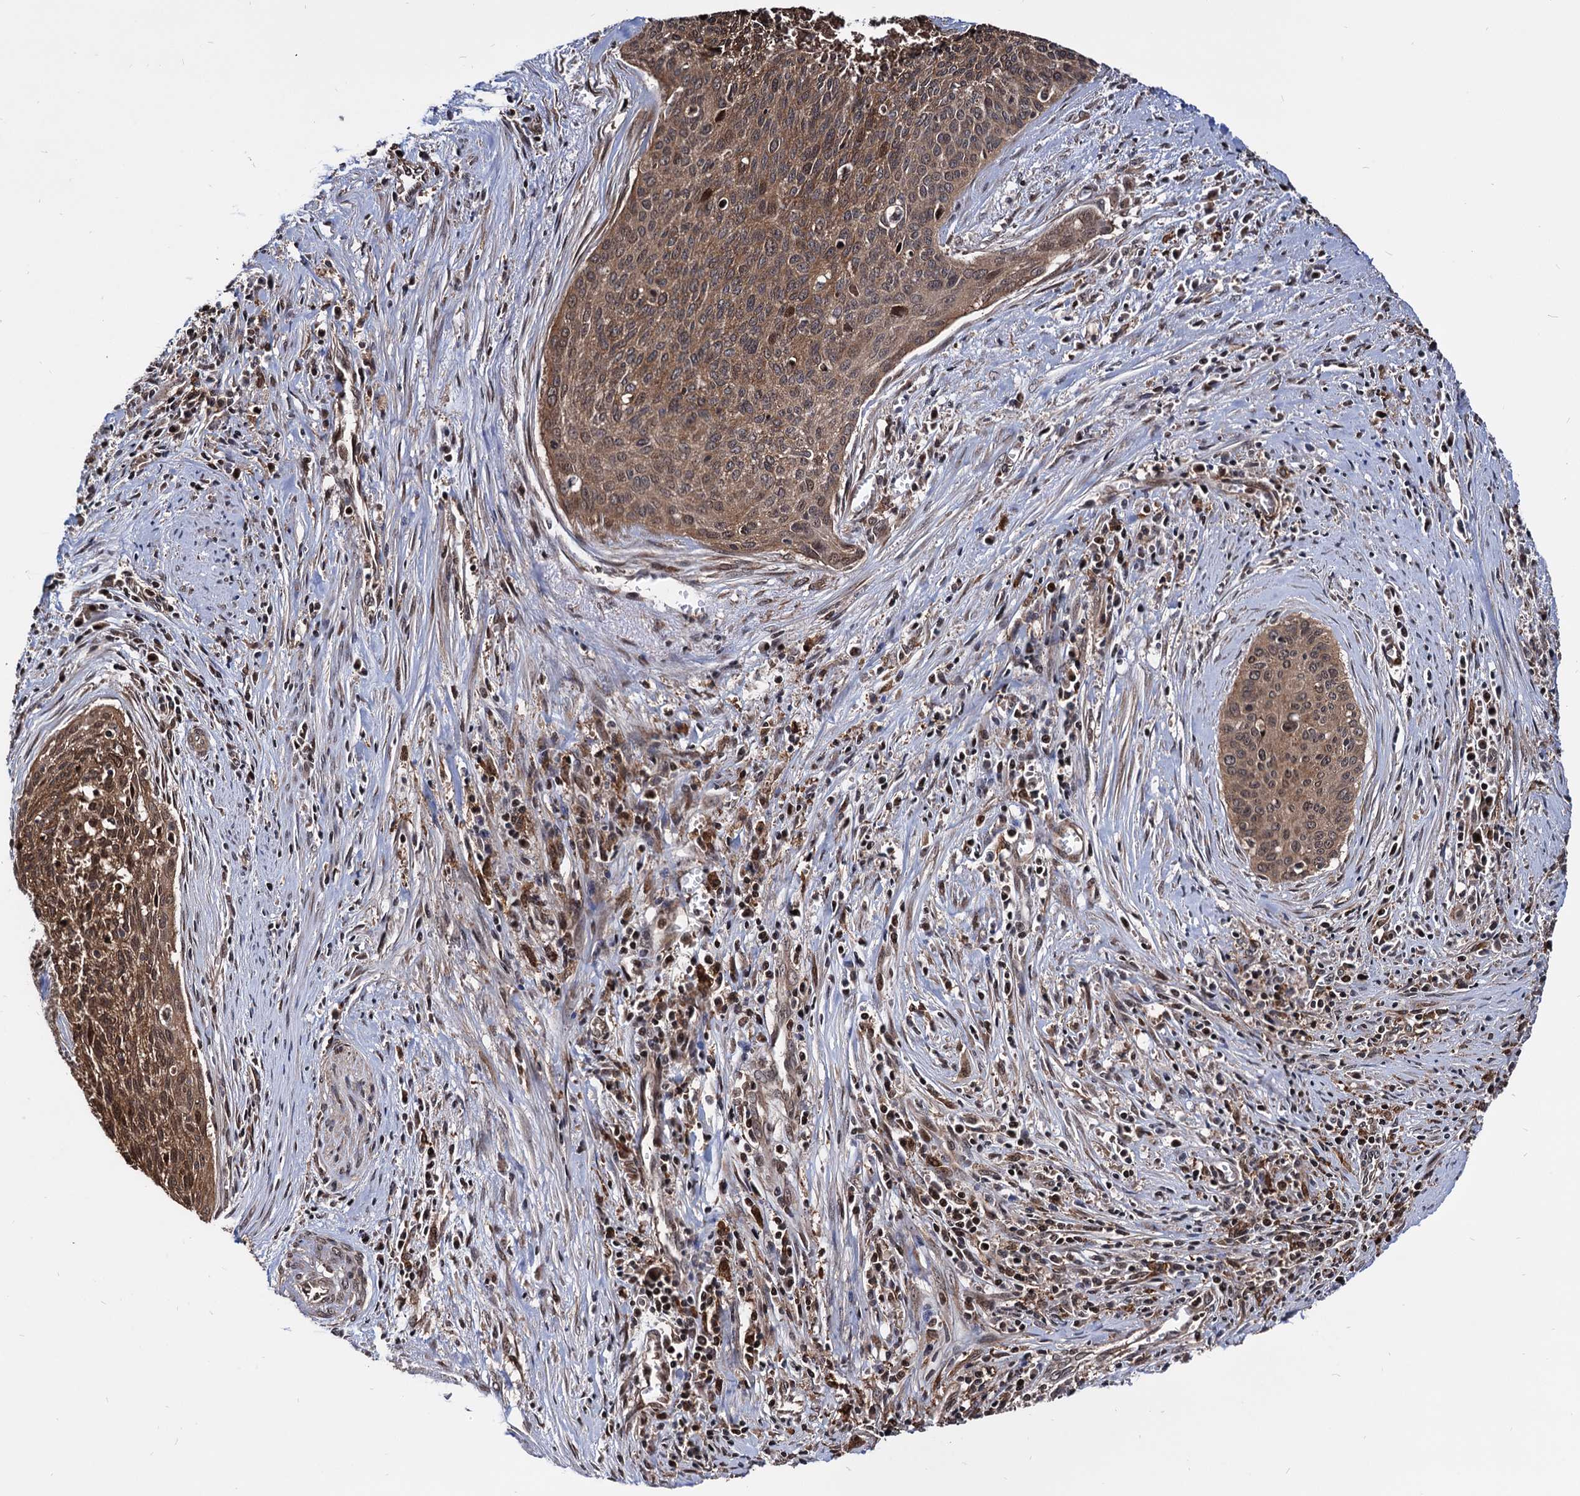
{"staining": {"intensity": "moderate", "quantity": ">75%", "location": "cytoplasmic/membranous,nuclear"}, "tissue": "cervical cancer", "cell_type": "Tumor cells", "image_type": "cancer", "snomed": [{"axis": "morphology", "description": "Squamous cell carcinoma, NOS"}, {"axis": "topography", "description": "Cervix"}], "caption": "Human cervical cancer (squamous cell carcinoma) stained with a brown dye displays moderate cytoplasmic/membranous and nuclear positive positivity in approximately >75% of tumor cells.", "gene": "ANKRD12", "patient": {"sex": "female", "age": 55}}